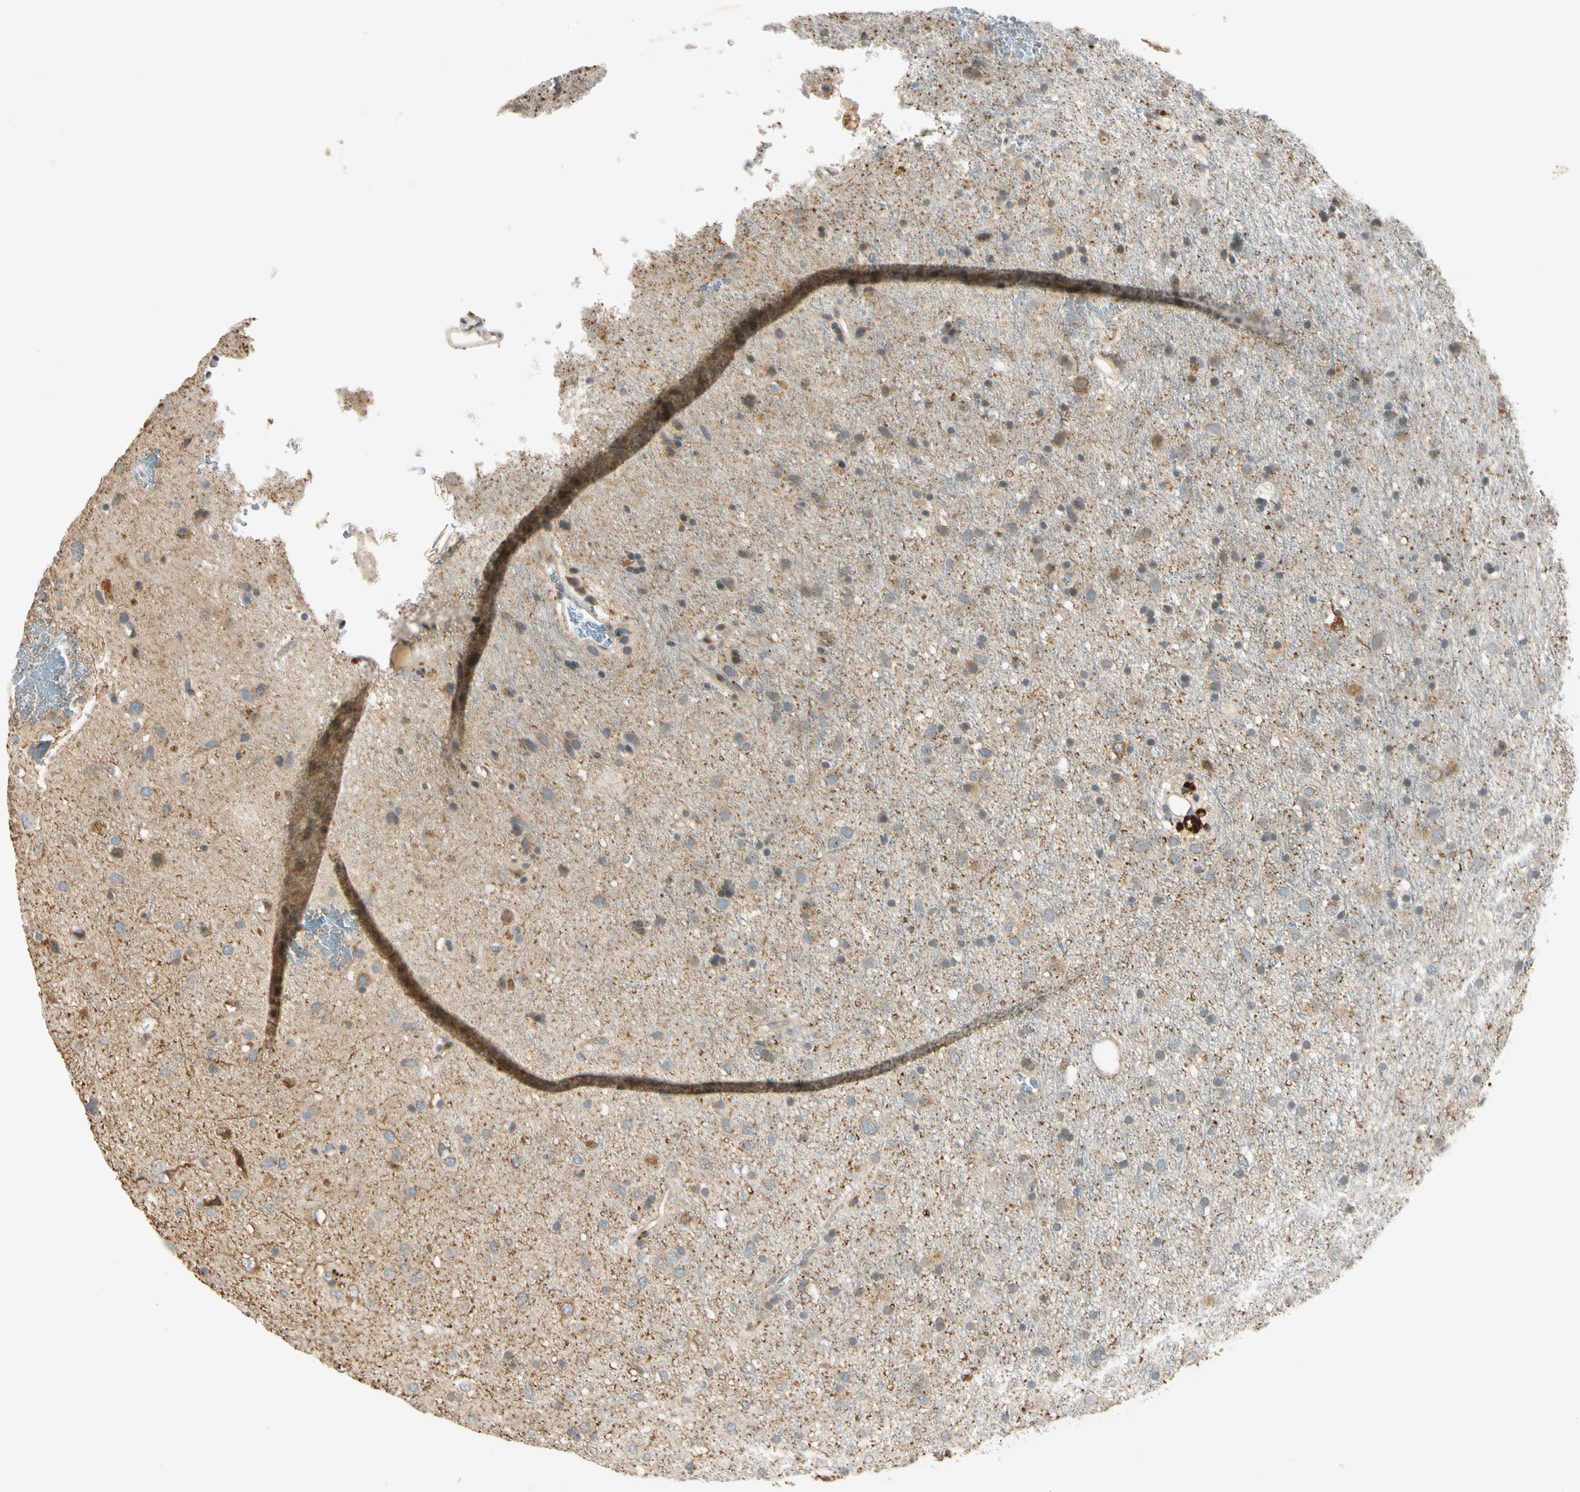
{"staining": {"intensity": "moderate", "quantity": ">75%", "location": "cytoplasmic/membranous"}, "tissue": "glioma", "cell_type": "Tumor cells", "image_type": "cancer", "snomed": [{"axis": "morphology", "description": "Glioma, malignant, Low grade"}, {"axis": "topography", "description": "Brain"}], "caption": "Glioma tissue exhibits moderate cytoplasmic/membranous positivity in about >75% of tumor cells", "gene": "RPS6KB2", "patient": {"sex": "male", "age": 77}}